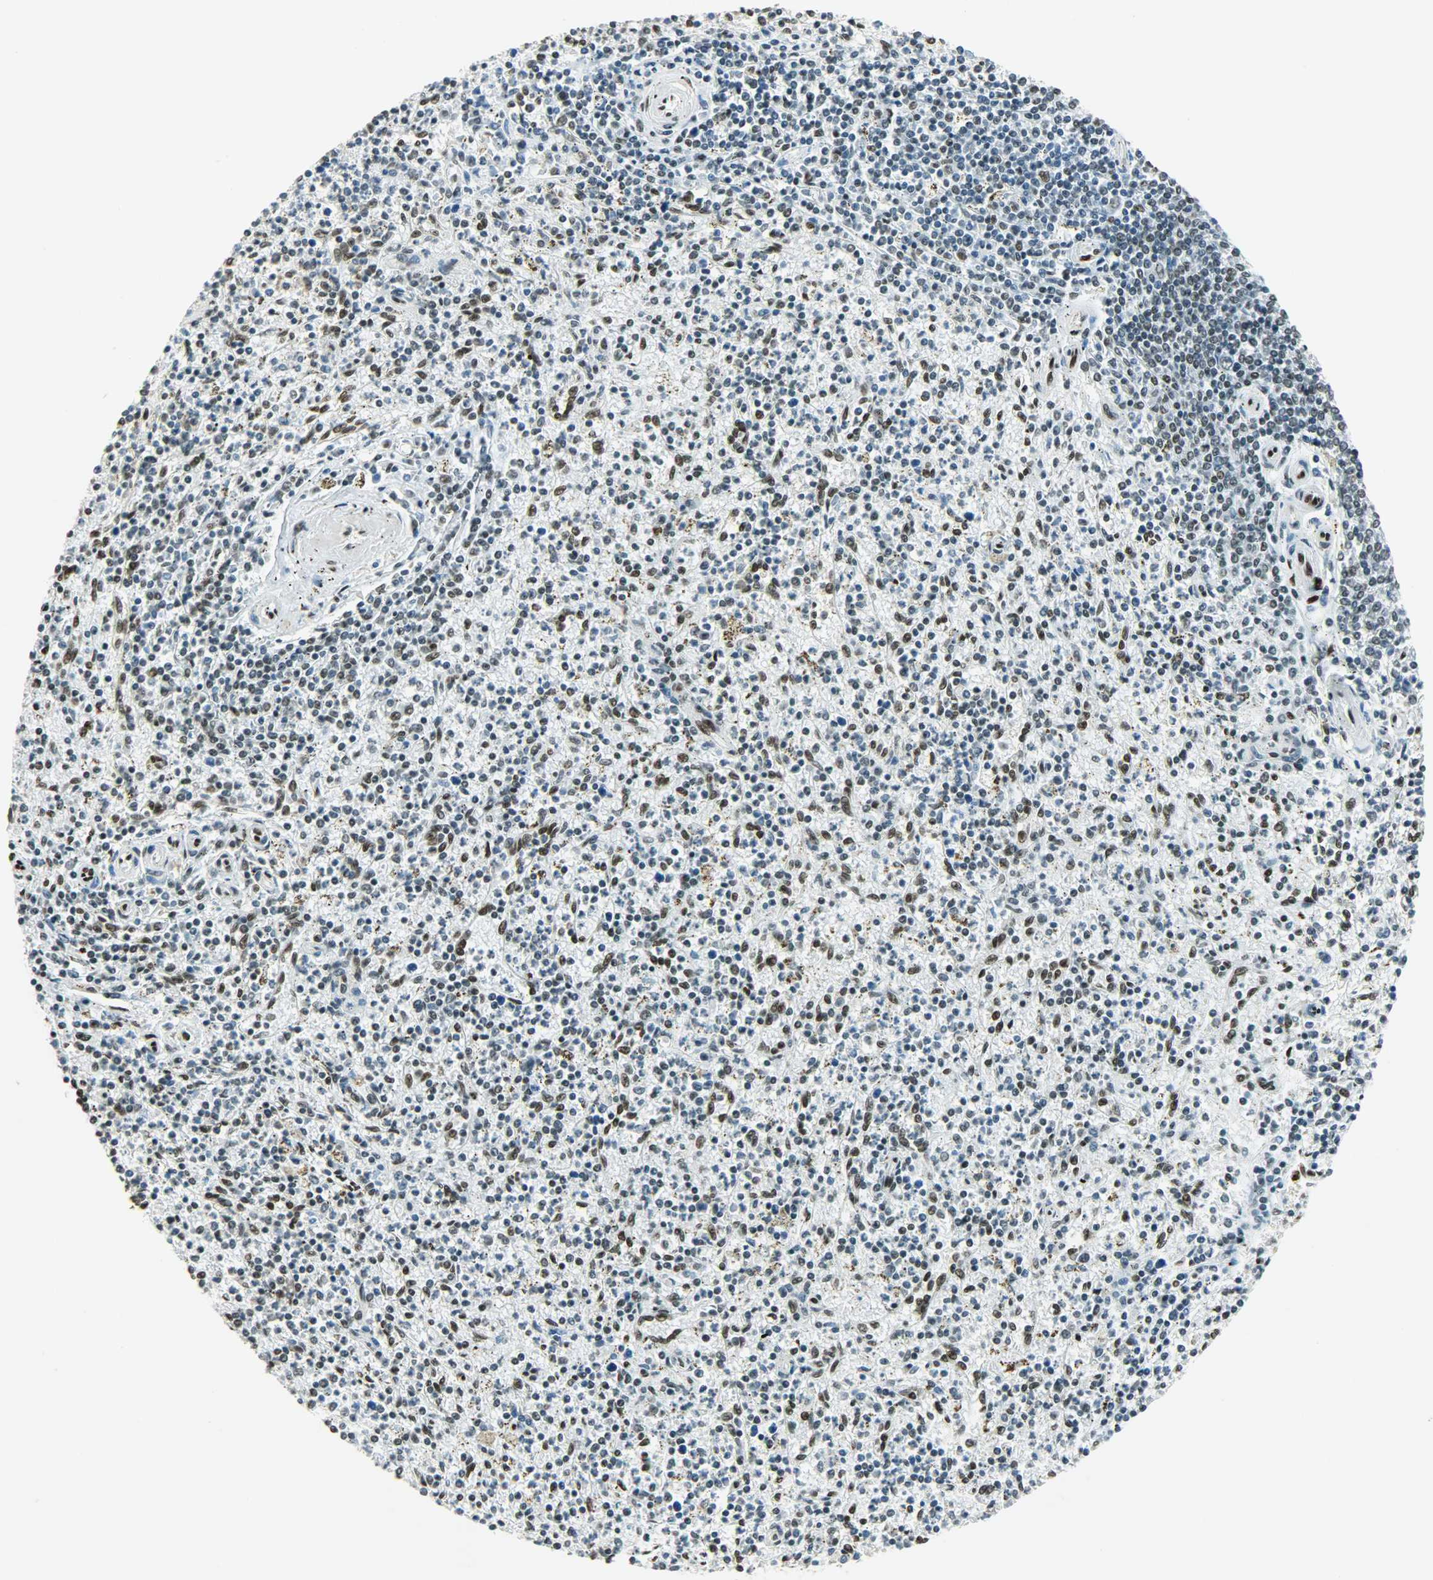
{"staining": {"intensity": "moderate", "quantity": "25%-75%", "location": "nuclear"}, "tissue": "spleen", "cell_type": "Cells in red pulp", "image_type": "normal", "snomed": [{"axis": "morphology", "description": "Normal tissue, NOS"}, {"axis": "topography", "description": "Spleen"}], "caption": "The histopathology image exhibits immunohistochemical staining of benign spleen. There is moderate nuclear positivity is present in about 25%-75% of cells in red pulp. The protein of interest is shown in brown color, while the nuclei are stained blue.", "gene": "MYEF2", "patient": {"sex": "male", "age": 72}}